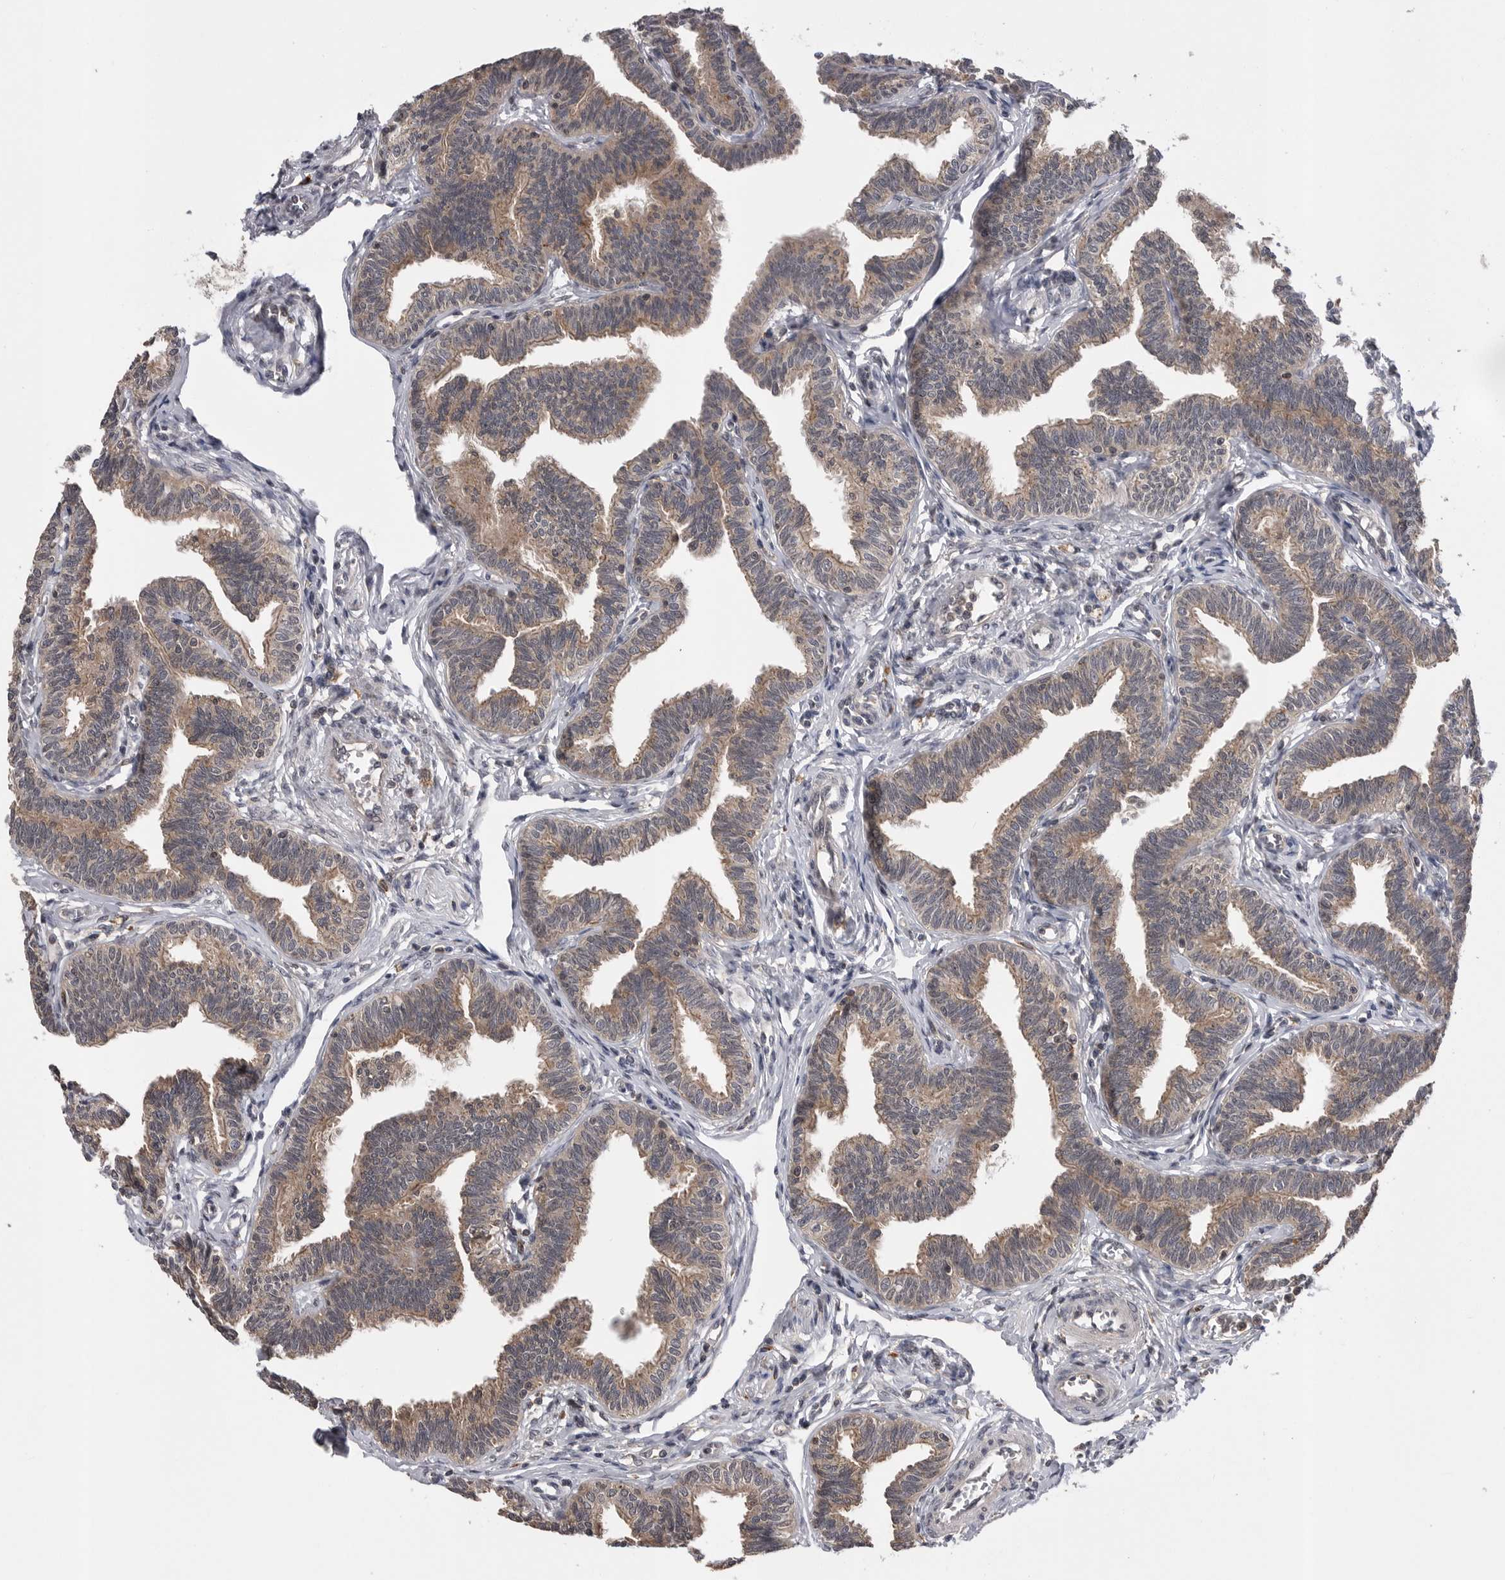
{"staining": {"intensity": "weak", "quantity": ">75%", "location": "cytoplasmic/membranous"}, "tissue": "fallopian tube", "cell_type": "Glandular cells", "image_type": "normal", "snomed": [{"axis": "morphology", "description": "Normal tissue, NOS"}, {"axis": "topography", "description": "Fallopian tube"}, {"axis": "topography", "description": "Ovary"}], "caption": "A high-resolution photomicrograph shows immunohistochemistry staining of unremarkable fallopian tube, which exhibits weak cytoplasmic/membranous expression in approximately >75% of glandular cells. The staining was performed using DAB to visualize the protein expression in brown, while the nuclei were stained in blue with hematoxylin (Magnification: 20x).", "gene": "AOAH", "patient": {"sex": "female", "age": 23}}